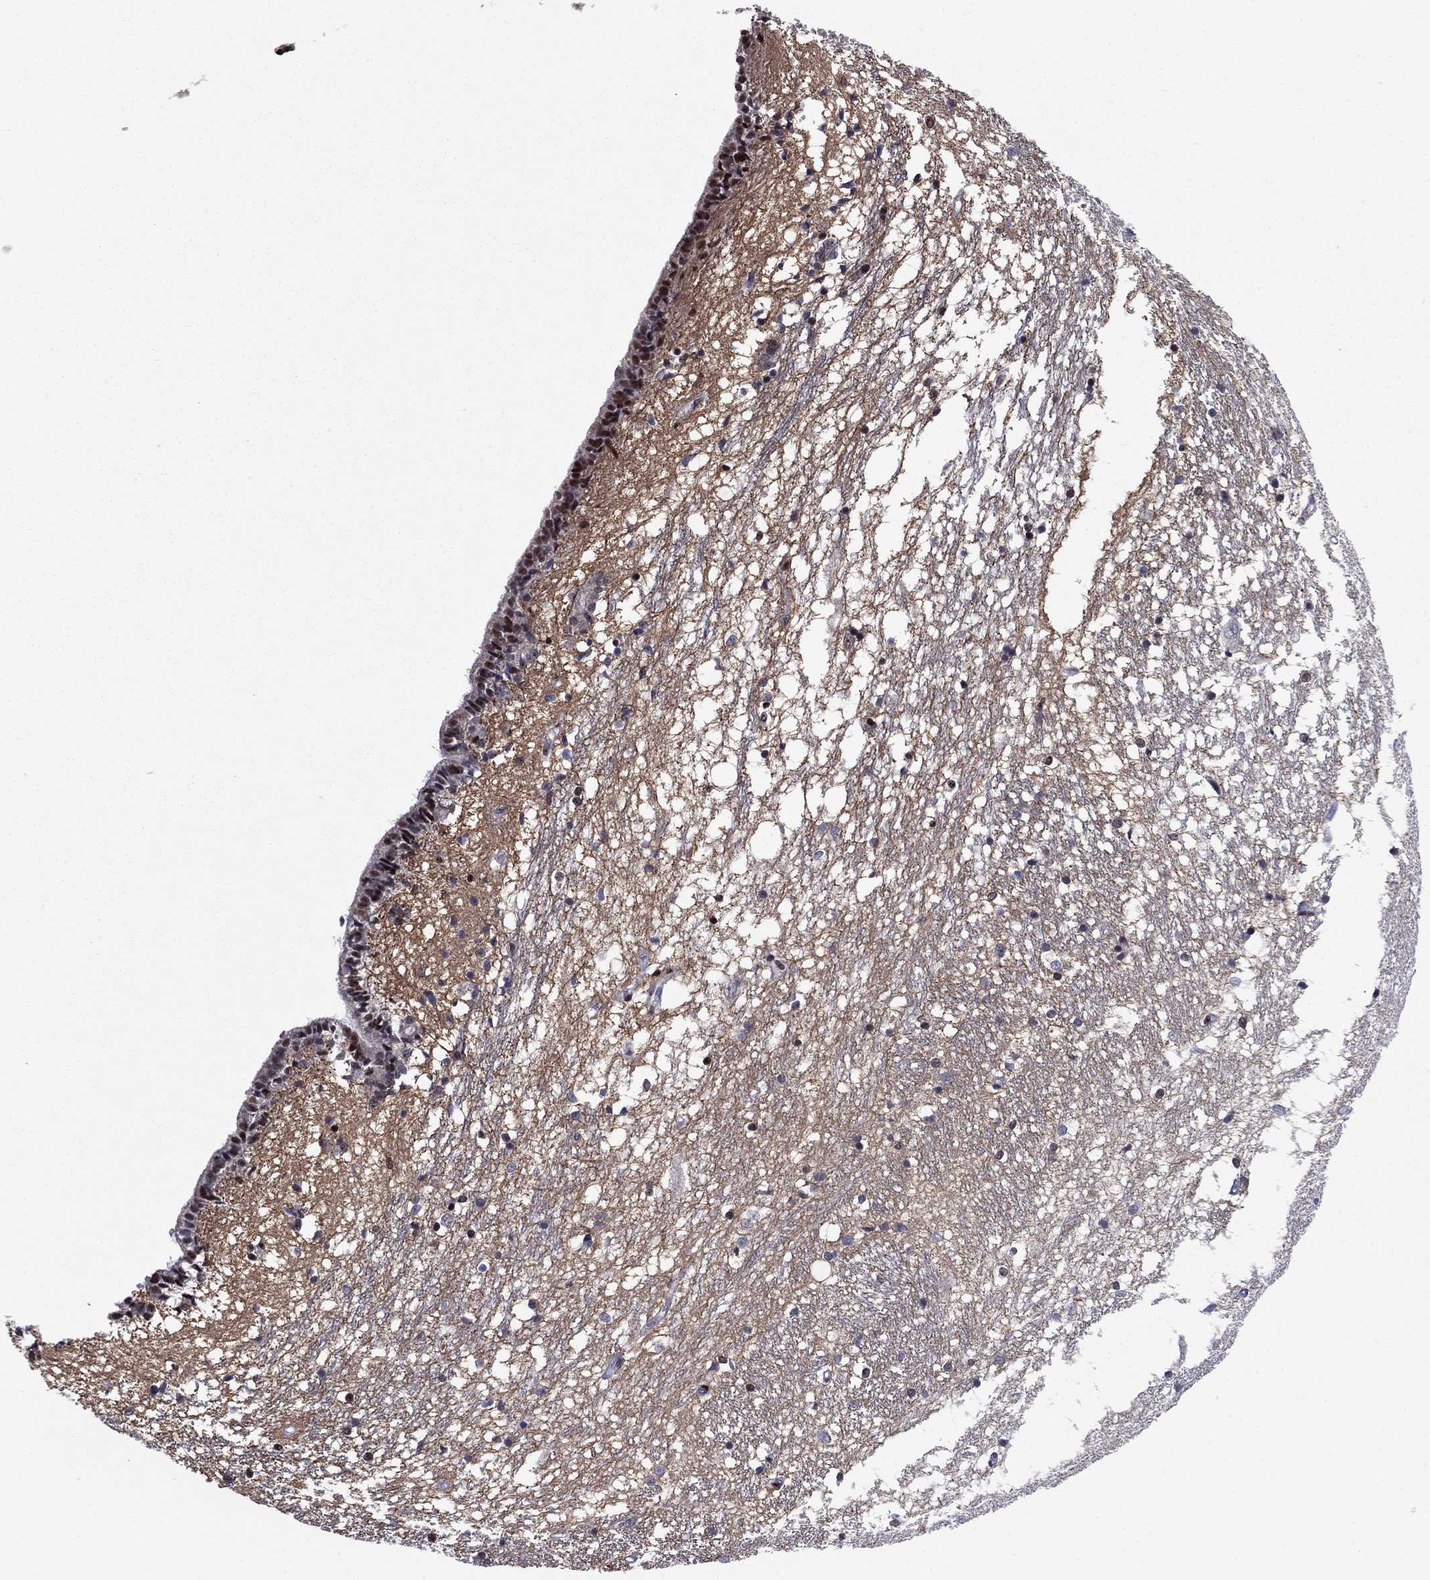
{"staining": {"intensity": "moderate", "quantity": "25%-75%", "location": "cytoplasmic/membranous,nuclear"}, "tissue": "caudate", "cell_type": "Glial cells", "image_type": "normal", "snomed": [{"axis": "morphology", "description": "Normal tissue, NOS"}, {"axis": "topography", "description": "Lateral ventricle wall"}], "caption": "The immunohistochemical stain labels moderate cytoplasmic/membranous,nuclear expression in glial cells of unremarkable caudate.", "gene": "N4BP2", "patient": {"sex": "female", "age": 71}}